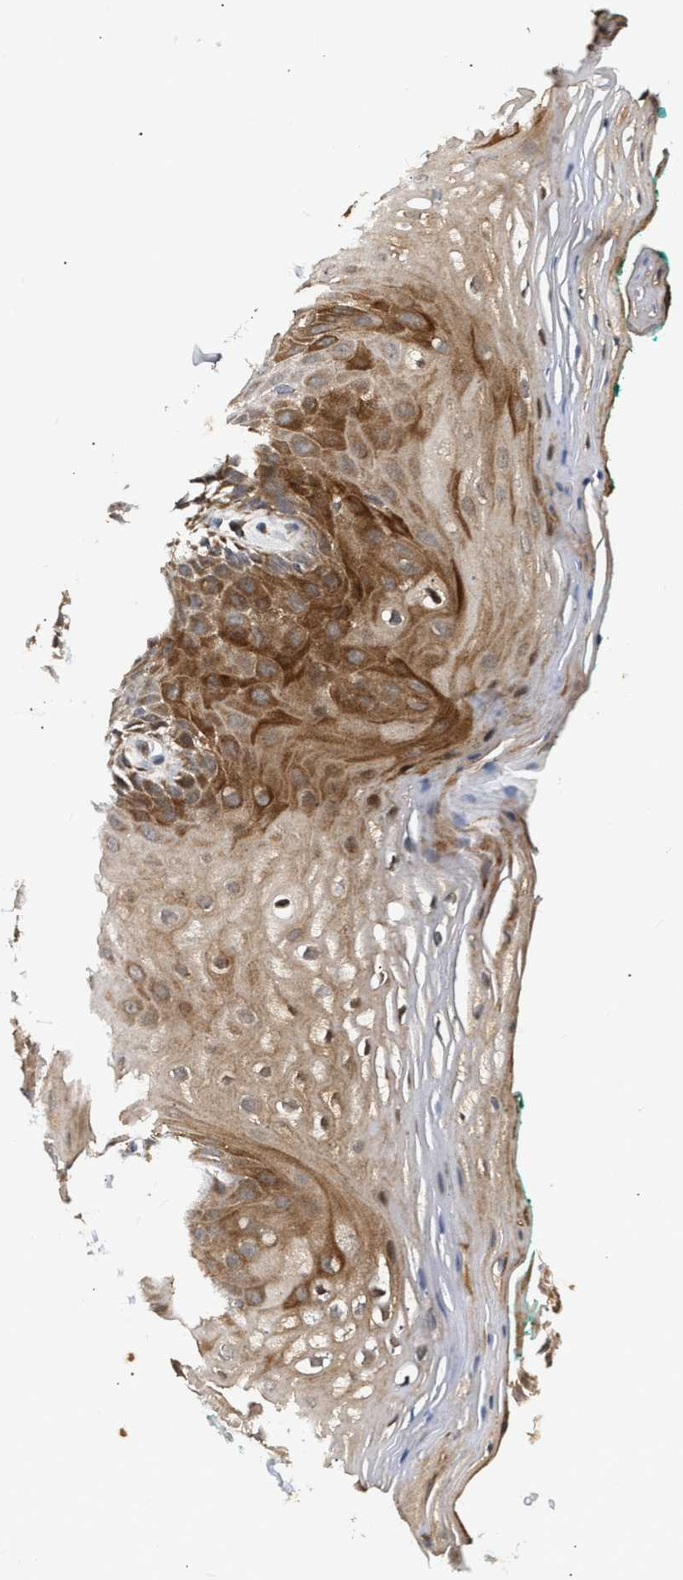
{"staining": {"intensity": "moderate", "quantity": "25%-75%", "location": "cytoplasmic/membranous"}, "tissue": "oral mucosa", "cell_type": "Squamous epithelial cells", "image_type": "normal", "snomed": [{"axis": "morphology", "description": "Normal tissue, NOS"}, {"axis": "topography", "description": "Skeletal muscle"}, {"axis": "topography", "description": "Oral tissue"}, {"axis": "topography", "description": "Peripheral nerve tissue"}], "caption": "DAB (3,3'-diaminobenzidine) immunohistochemical staining of benign human oral mucosa exhibits moderate cytoplasmic/membranous protein expression in about 25%-75% of squamous epithelial cells.", "gene": "EXTL2", "patient": {"sex": "female", "age": 84}}